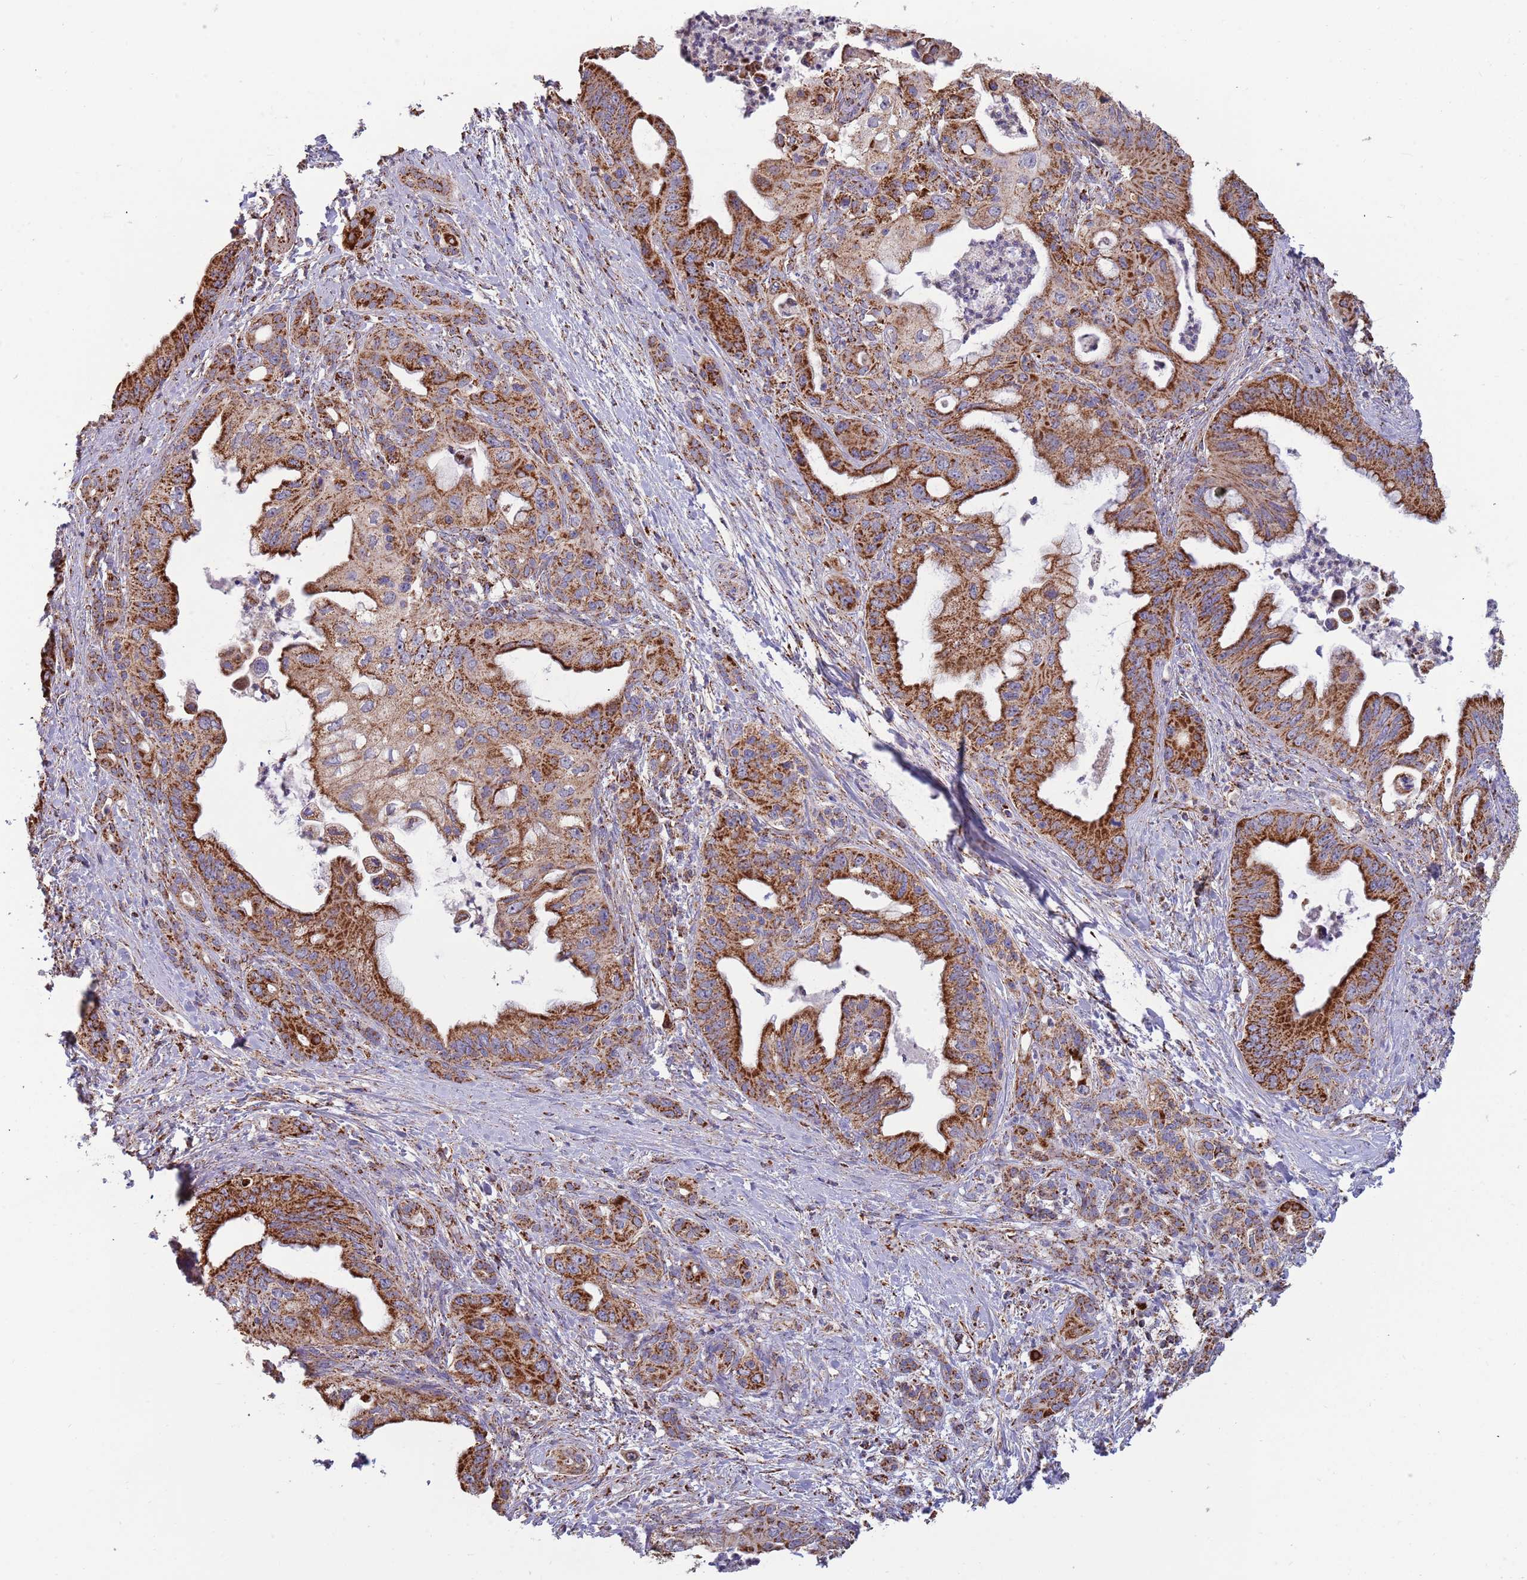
{"staining": {"intensity": "strong", "quantity": ">75%", "location": "cytoplasmic/membranous"}, "tissue": "pancreatic cancer", "cell_type": "Tumor cells", "image_type": "cancer", "snomed": [{"axis": "morphology", "description": "Adenocarcinoma, NOS"}, {"axis": "topography", "description": "Pancreas"}], "caption": "This micrograph reveals IHC staining of human pancreatic cancer, with high strong cytoplasmic/membranous expression in approximately >75% of tumor cells.", "gene": "VPS16", "patient": {"sex": "male", "age": 58}}